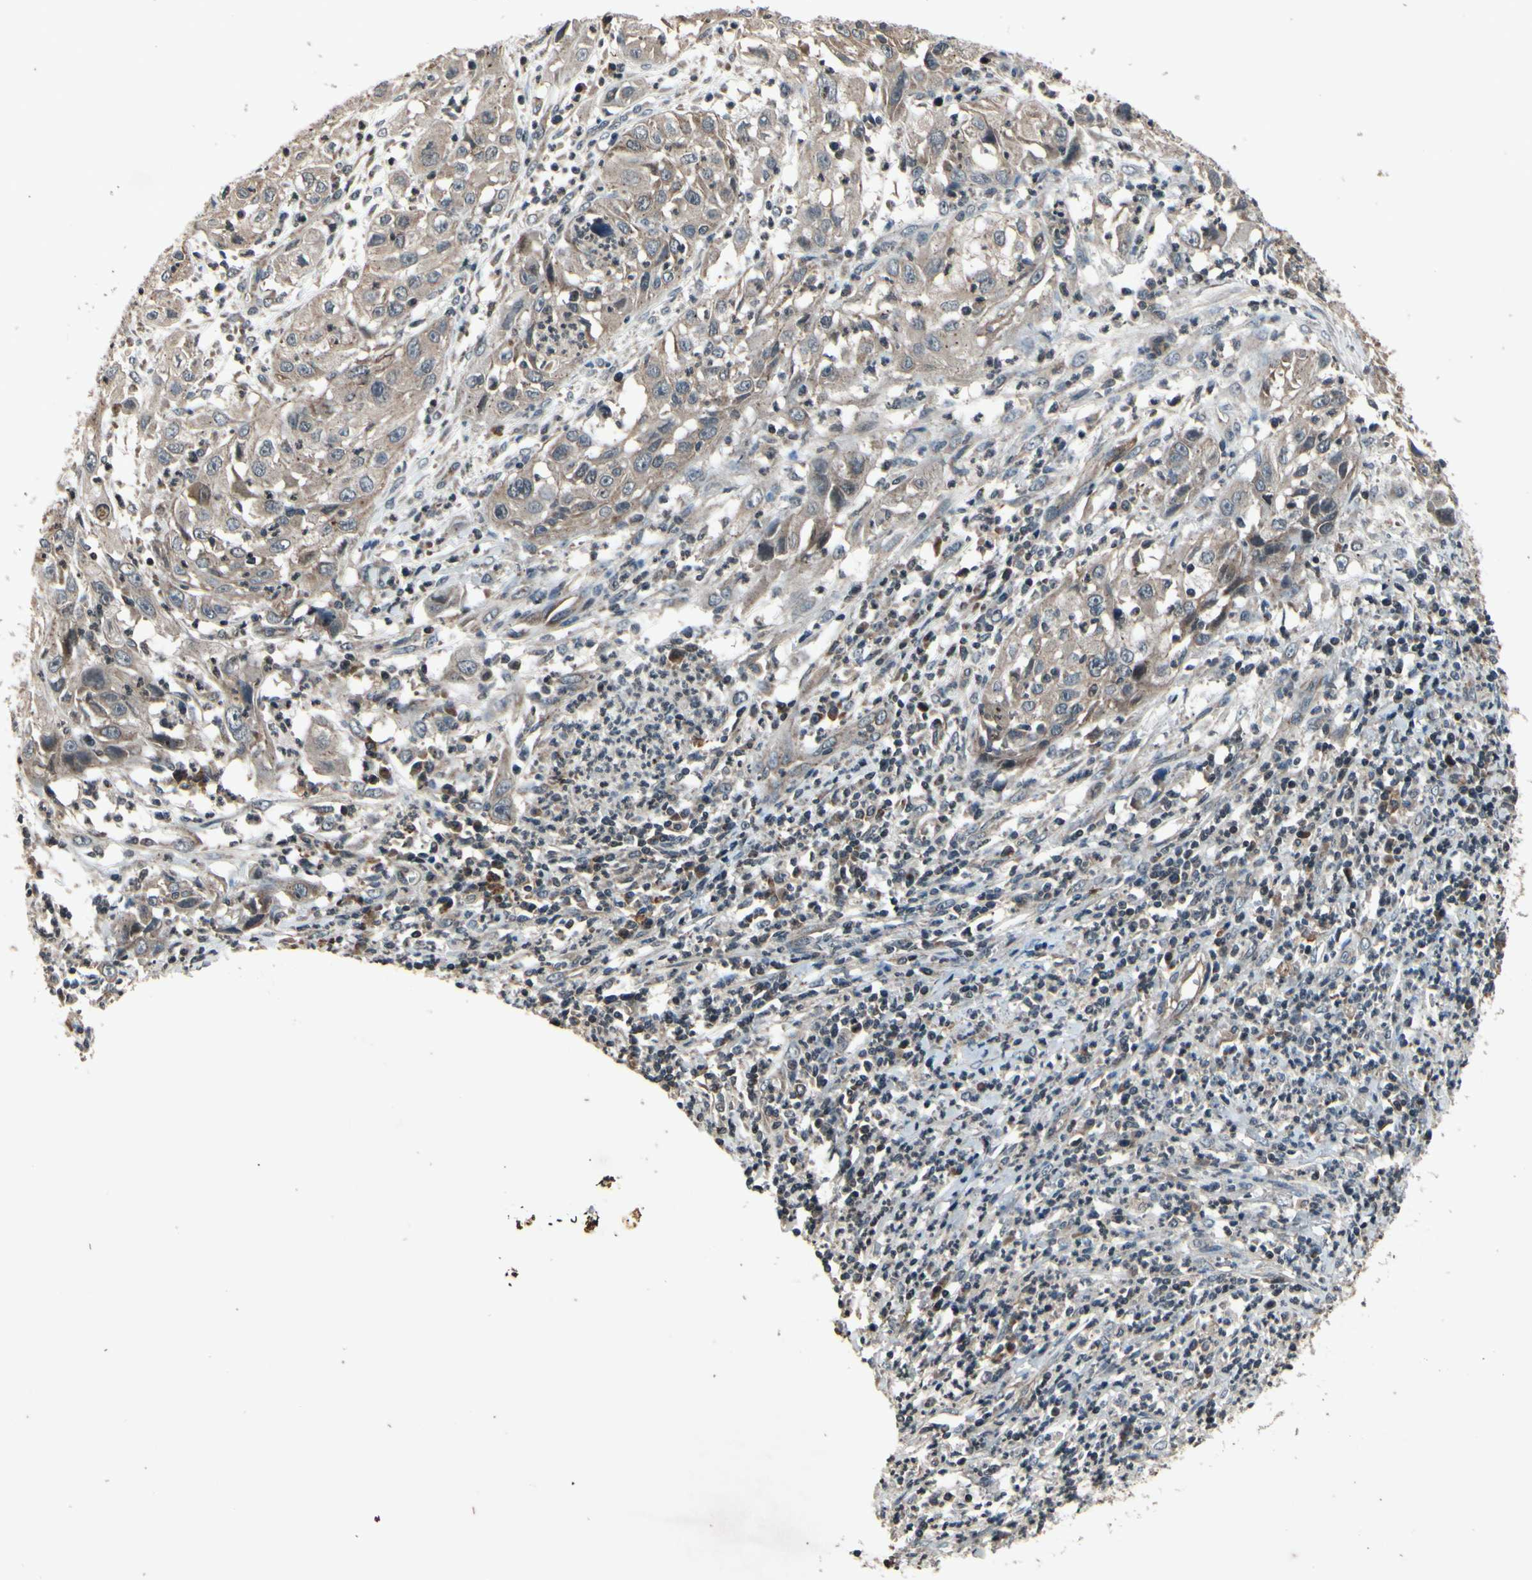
{"staining": {"intensity": "weak", "quantity": ">75%", "location": "cytoplasmic/membranous"}, "tissue": "cervical cancer", "cell_type": "Tumor cells", "image_type": "cancer", "snomed": [{"axis": "morphology", "description": "Squamous cell carcinoma, NOS"}, {"axis": "topography", "description": "Cervix"}], "caption": "IHC micrograph of neoplastic tissue: squamous cell carcinoma (cervical) stained using IHC displays low levels of weak protein expression localized specifically in the cytoplasmic/membranous of tumor cells, appearing as a cytoplasmic/membranous brown color.", "gene": "MBTPS2", "patient": {"sex": "female", "age": 32}}